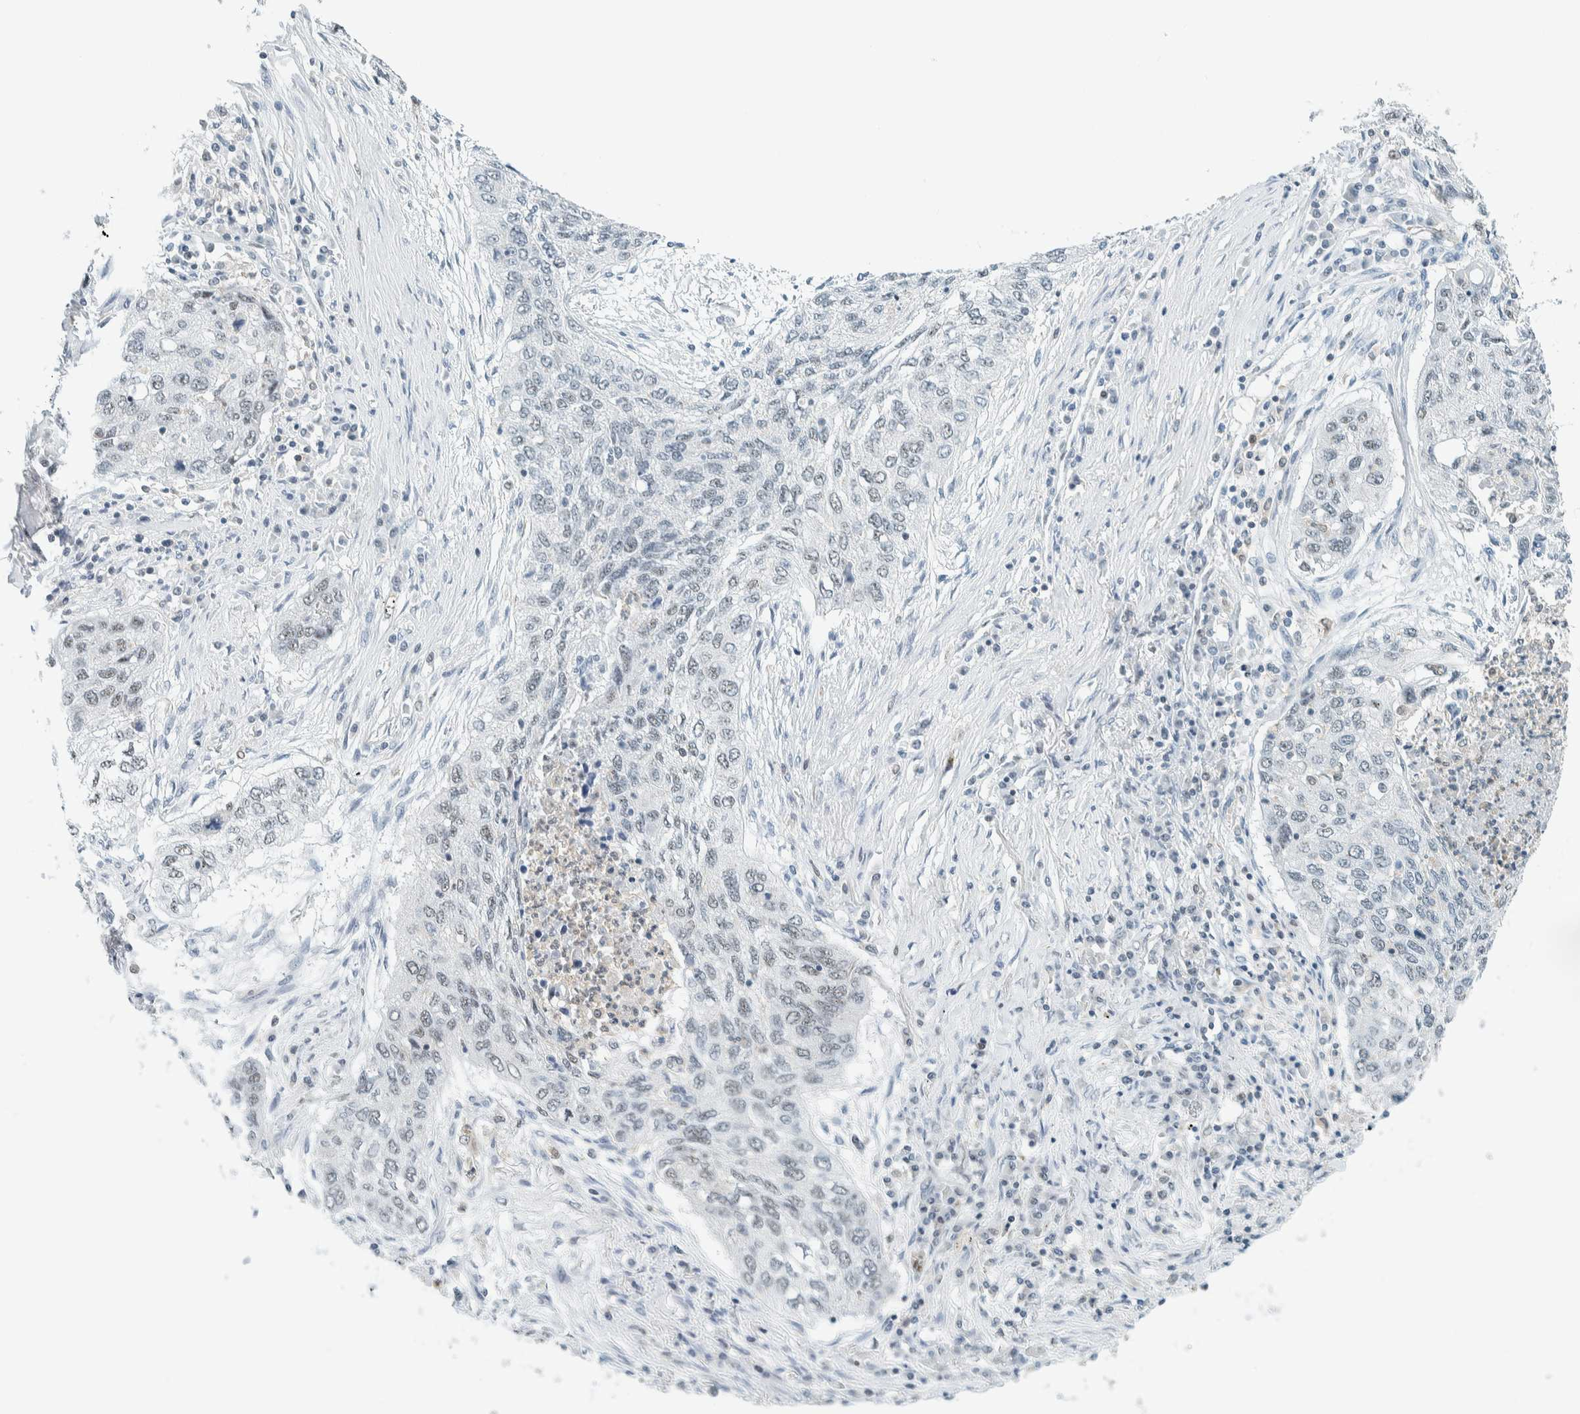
{"staining": {"intensity": "negative", "quantity": "none", "location": "none"}, "tissue": "lung cancer", "cell_type": "Tumor cells", "image_type": "cancer", "snomed": [{"axis": "morphology", "description": "Squamous cell carcinoma, NOS"}, {"axis": "topography", "description": "Lung"}], "caption": "High power microscopy histopathology image of an immunohistochemistry photomicrograph of lung squamous cell carcinoma, revealing no significant expression in tumor cells.", "gene": "CYSRT1", "patient": {"sex": "female", "age": 63}}